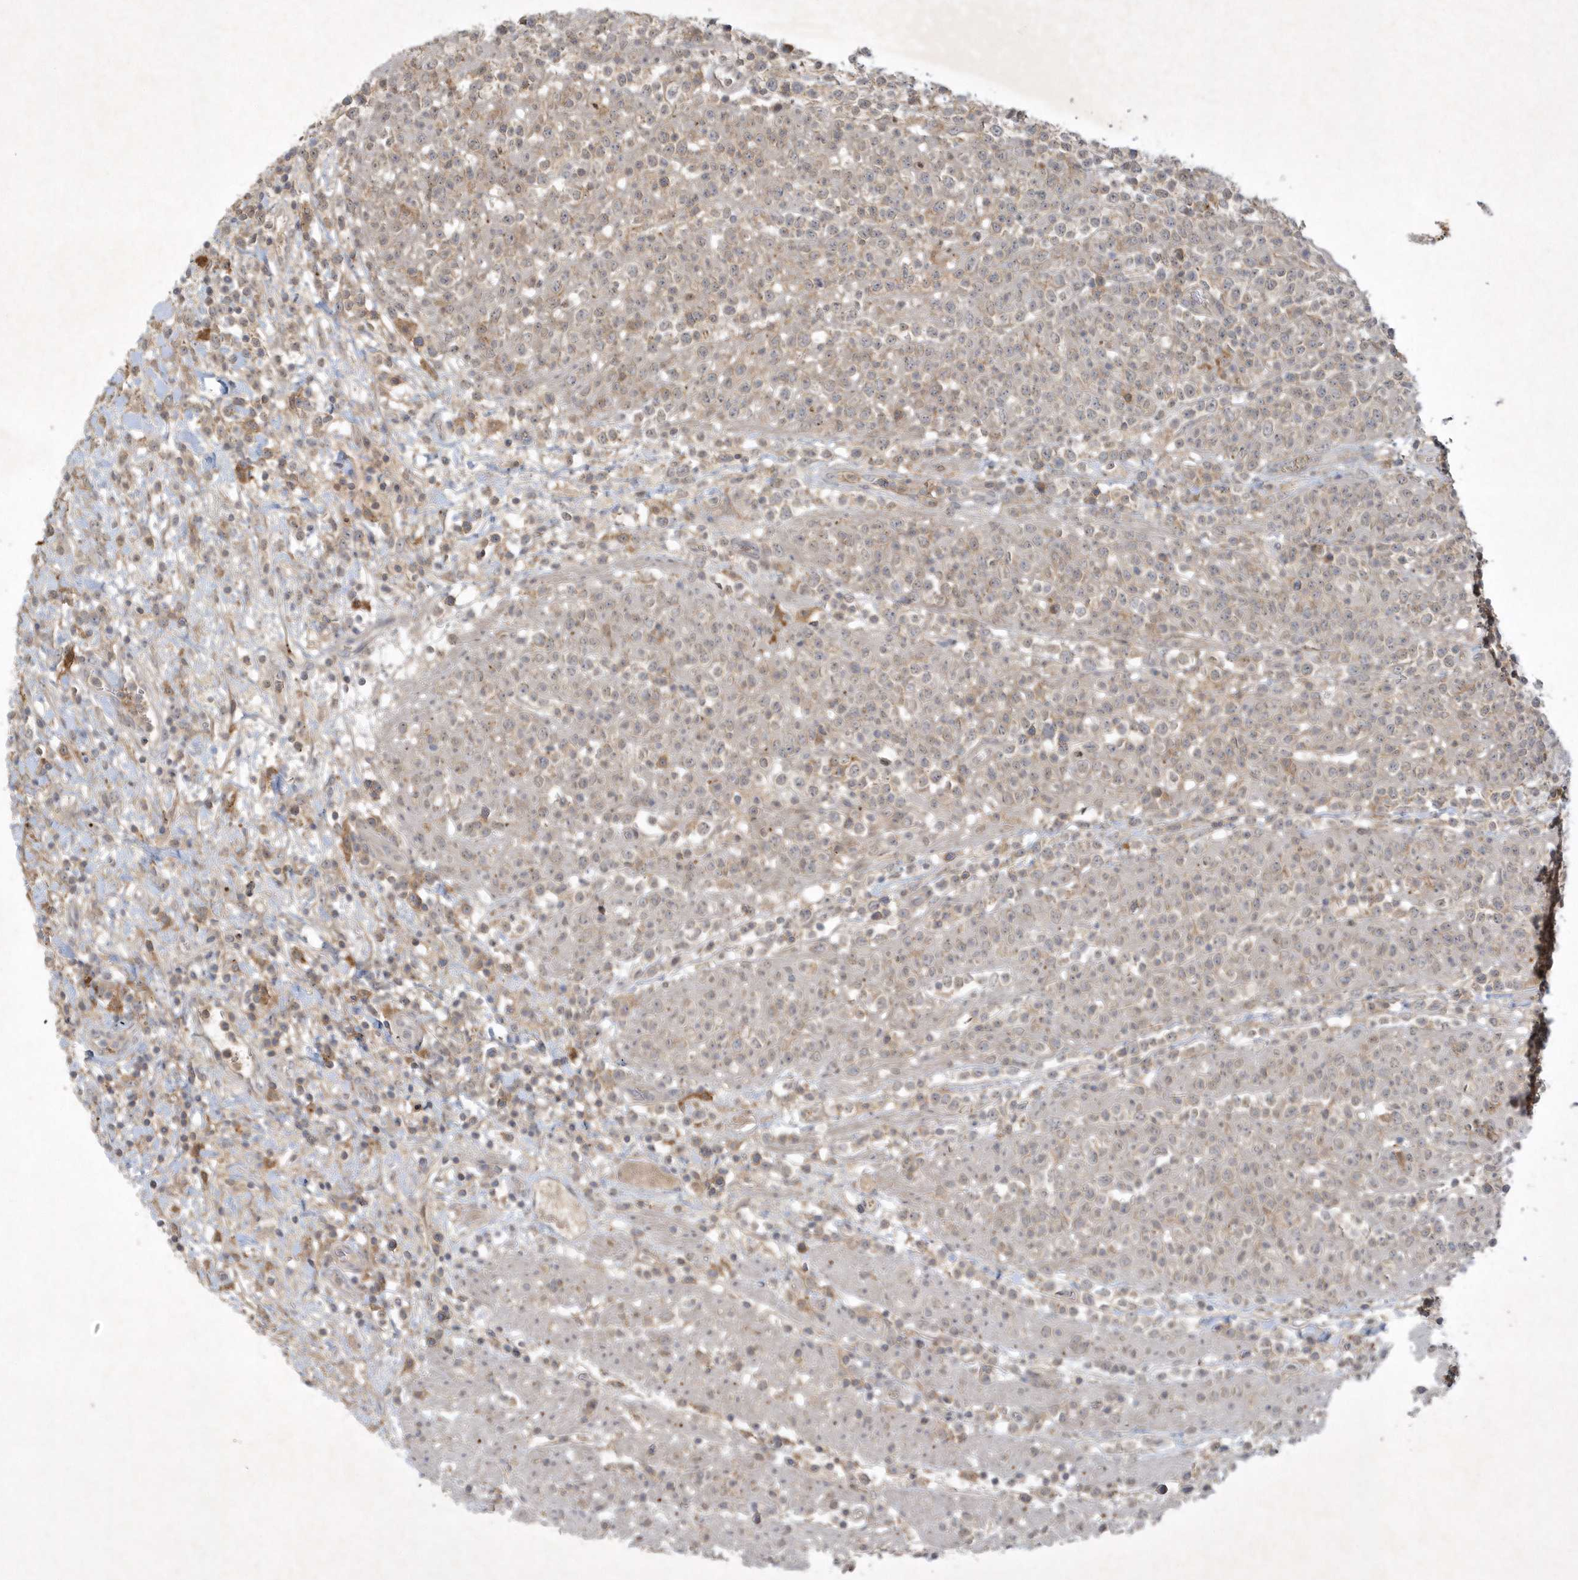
{"staining": {"intensity": "weak", "quantity": "25%-75%", "location": "cytoplasmic/membranous"}, "tissue": "lymphoma", "cell_type": "Tumor cells", "image_type": "cancer", "snomed": [{"axis": "morphology", "description": "Malignant lymphoma, non-Hodgkin's type, High grade"}, {"axis": "topography", "description": "Colon"}], "caption": "Immunohistochemistry (IHC) micrograph of neoplastic tissue: human high-grade malignant lymphoma, non-Hodgkin's type stained using immunohistochemistry (IHC) demonstrates low levels of weak protein expression localized specifically in the cytoplasmic/membranous of tumor cells, appearing as a cytoplasmic/membranous brown color.", "gene": "THG1L", "patient": {"sex": "female", "age": 53}}